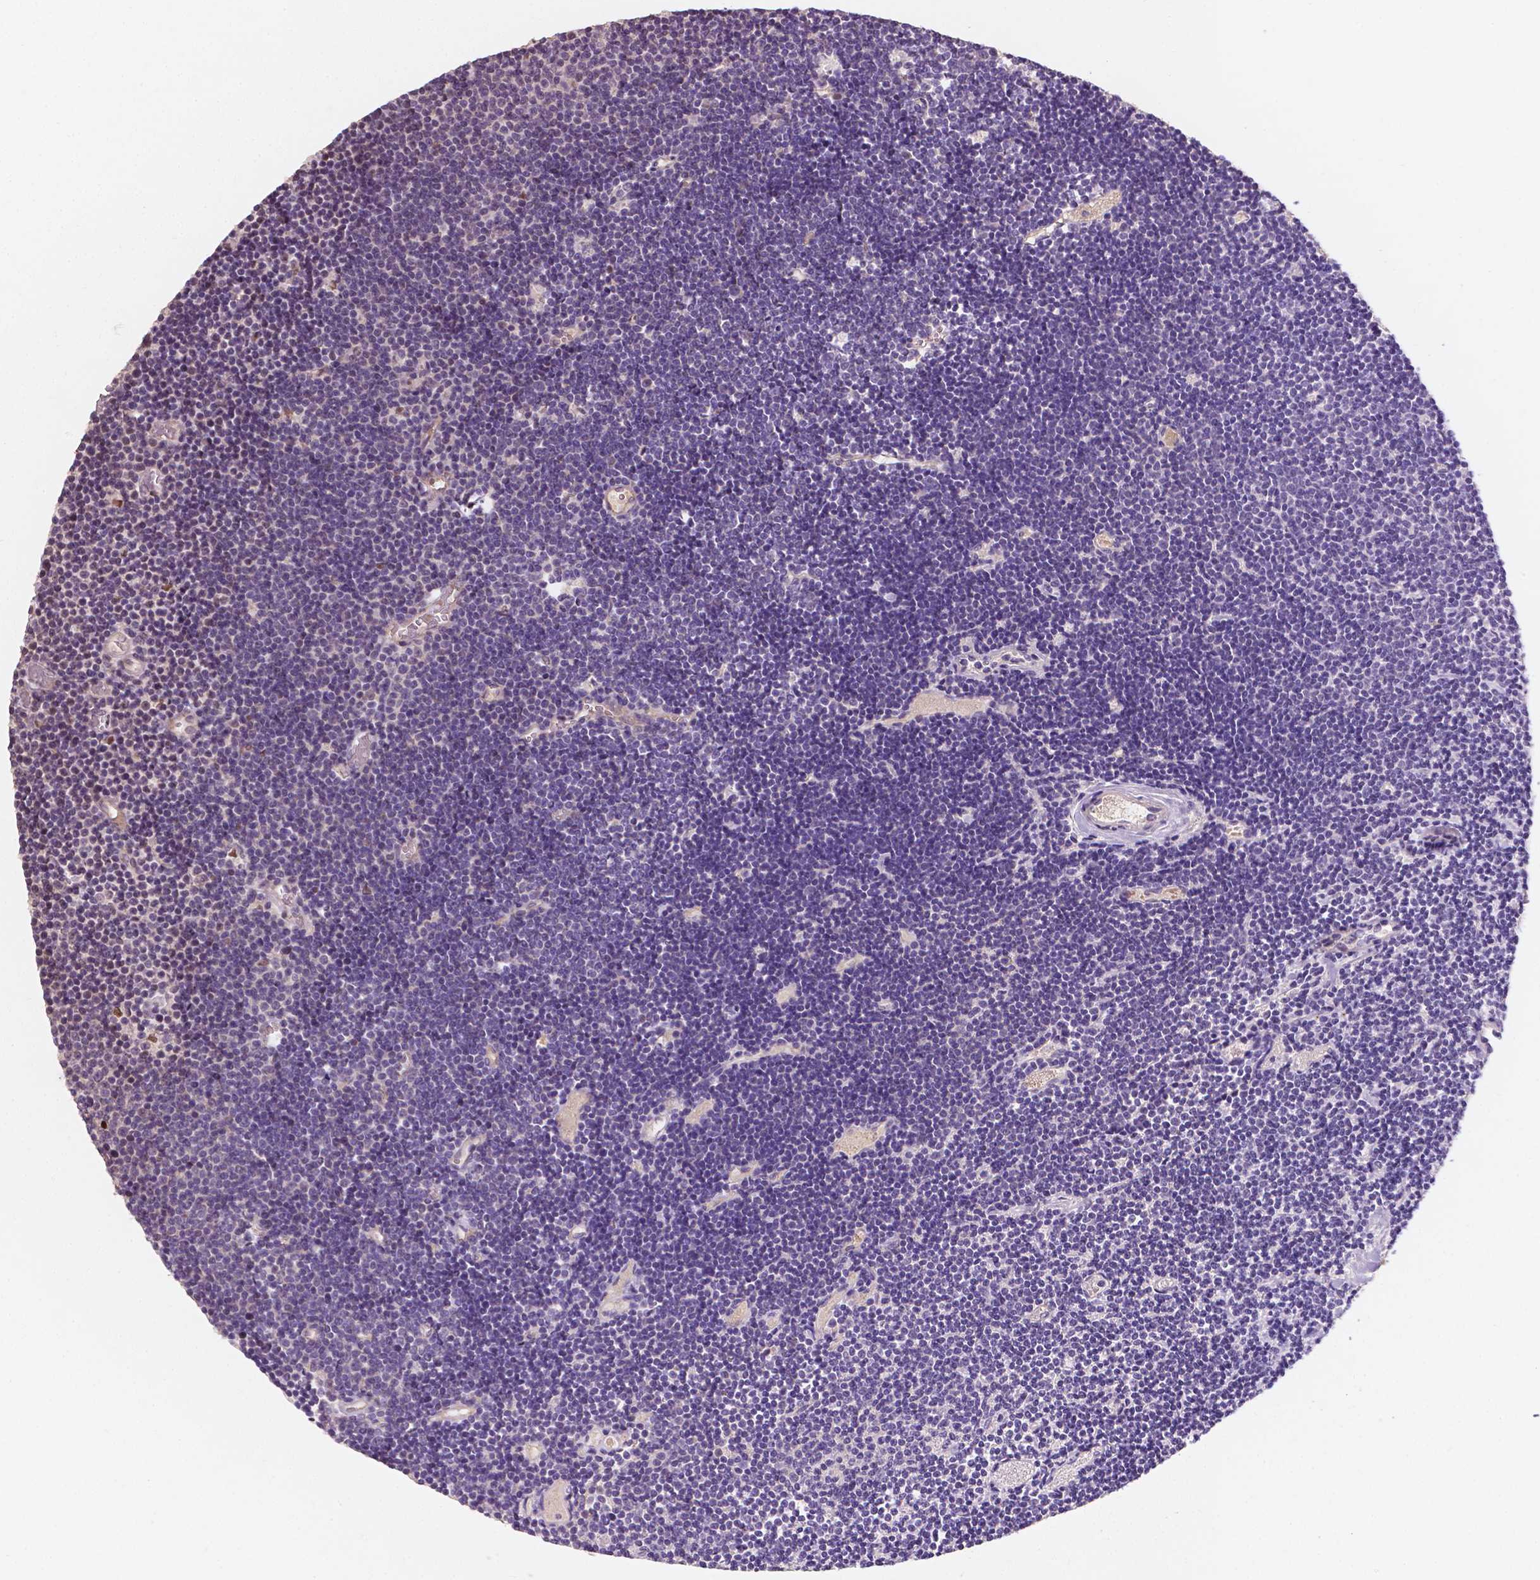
{"staining": {"intensity": "negative", "quantity": "none", "location": "none"}, "tissue": "lymphoma", "cell_type": "Tumor cells", "image_type": "cancer", "snomed": [{"axis": "morphology", "description": "Malignant lymphoma, non-Hodgkin's type, Low grade"}, {"axis": "topography", "description": "Brain"}], "caption": "IHC image of neoplastic tissue: lymphoma stained with DAB (3,3'-diaminobenzidine) shows no significant protein staining in tumor cells.", "gene": "DUSP16", "patient": {"sex": "female", "age": 66}}